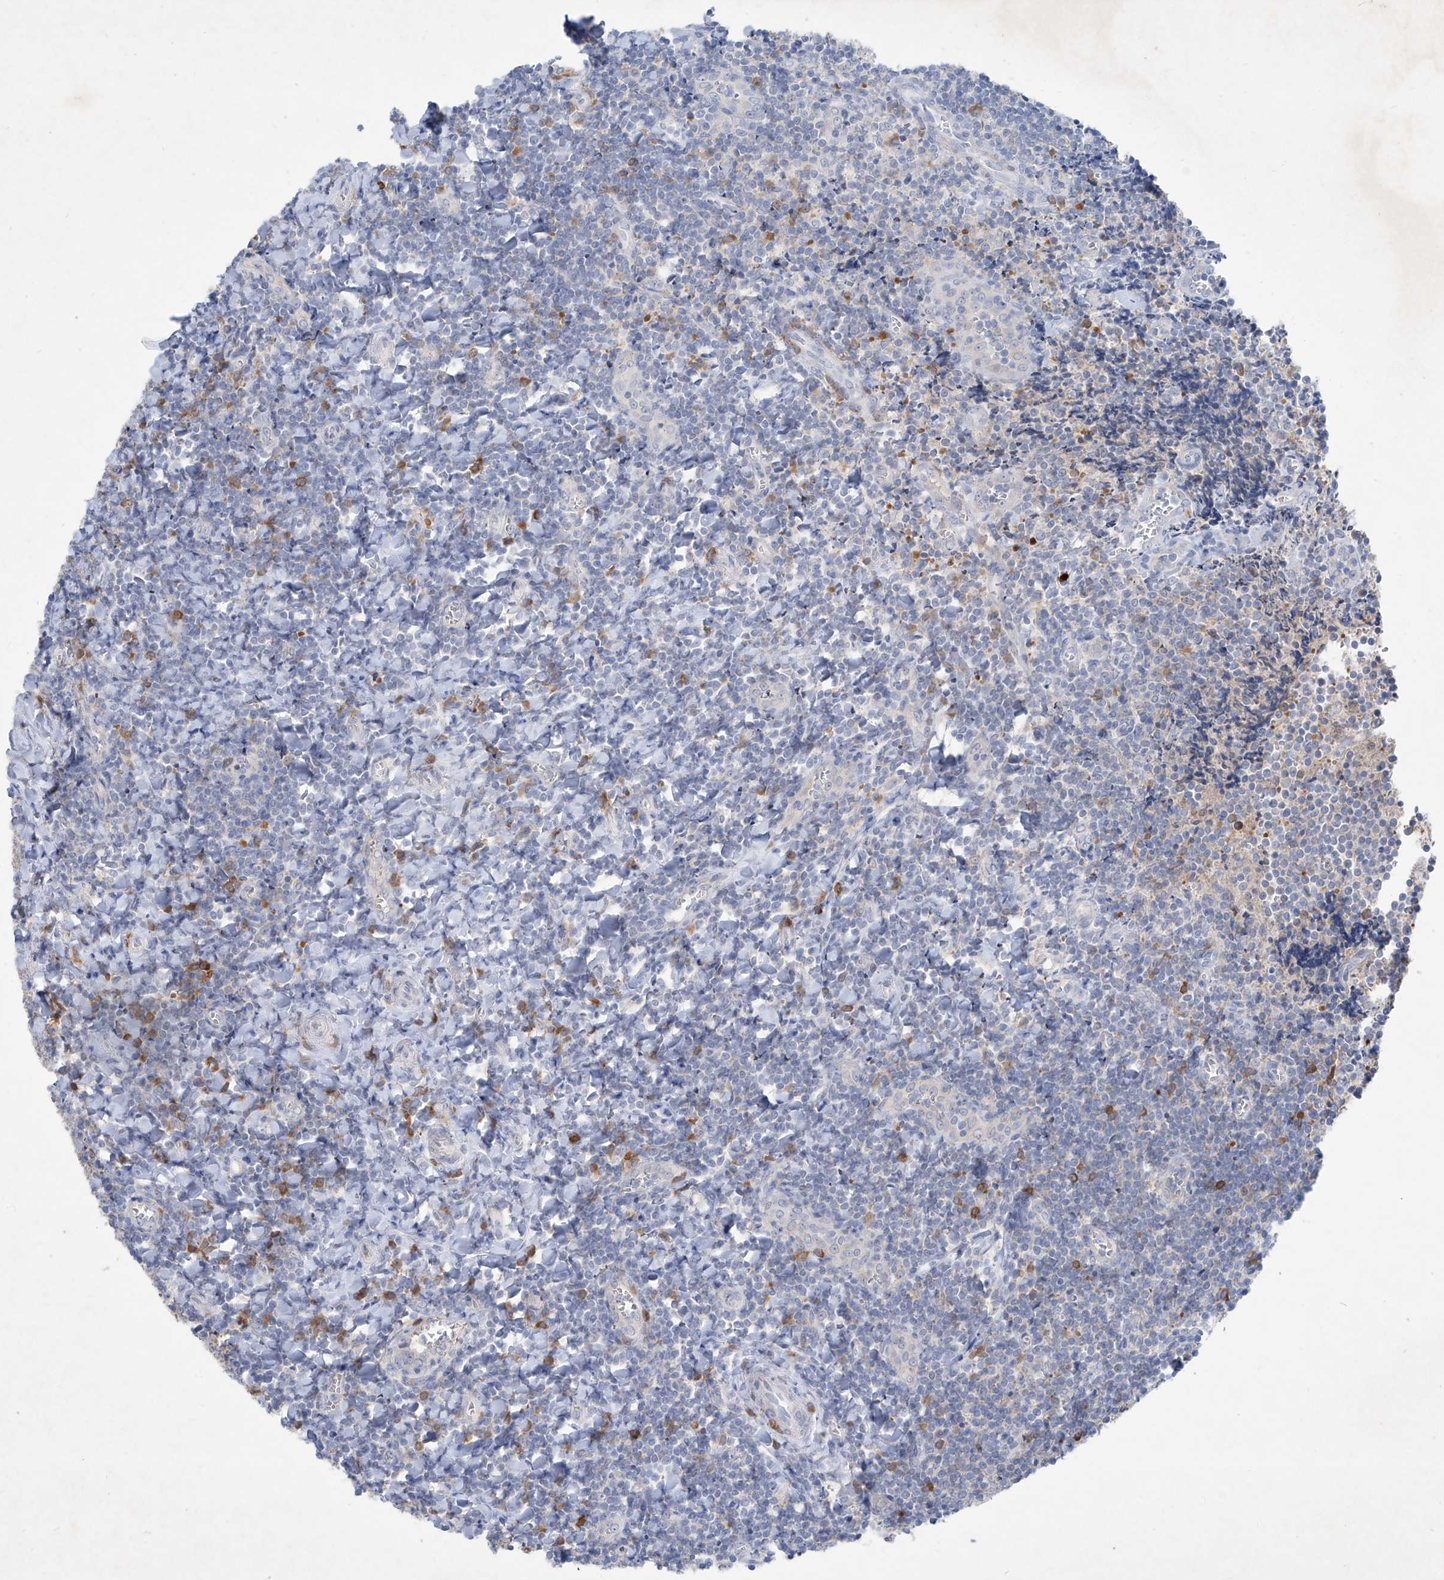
{"staining": {"intensity": "strong", "quantity": ">75%", "location": "cytoplasmic/membranous"}, "tissue": "tonsil", "cell_type": "Germinal center cells", "image_type": "normal", "snomed": [{"axis": "morphology", "description": "Normal tissue, NOS"}, {"axis": "topography", "description": "Tonsil"}], "caption": "This is an image of immunohistochemistry (IHC) staining of benign tonsil, which shows strong positivity in the cytoplasmic/membranous of germinal center cells.", "gene": "ASNS", "patient": {"sex": "male", "age": 27}}